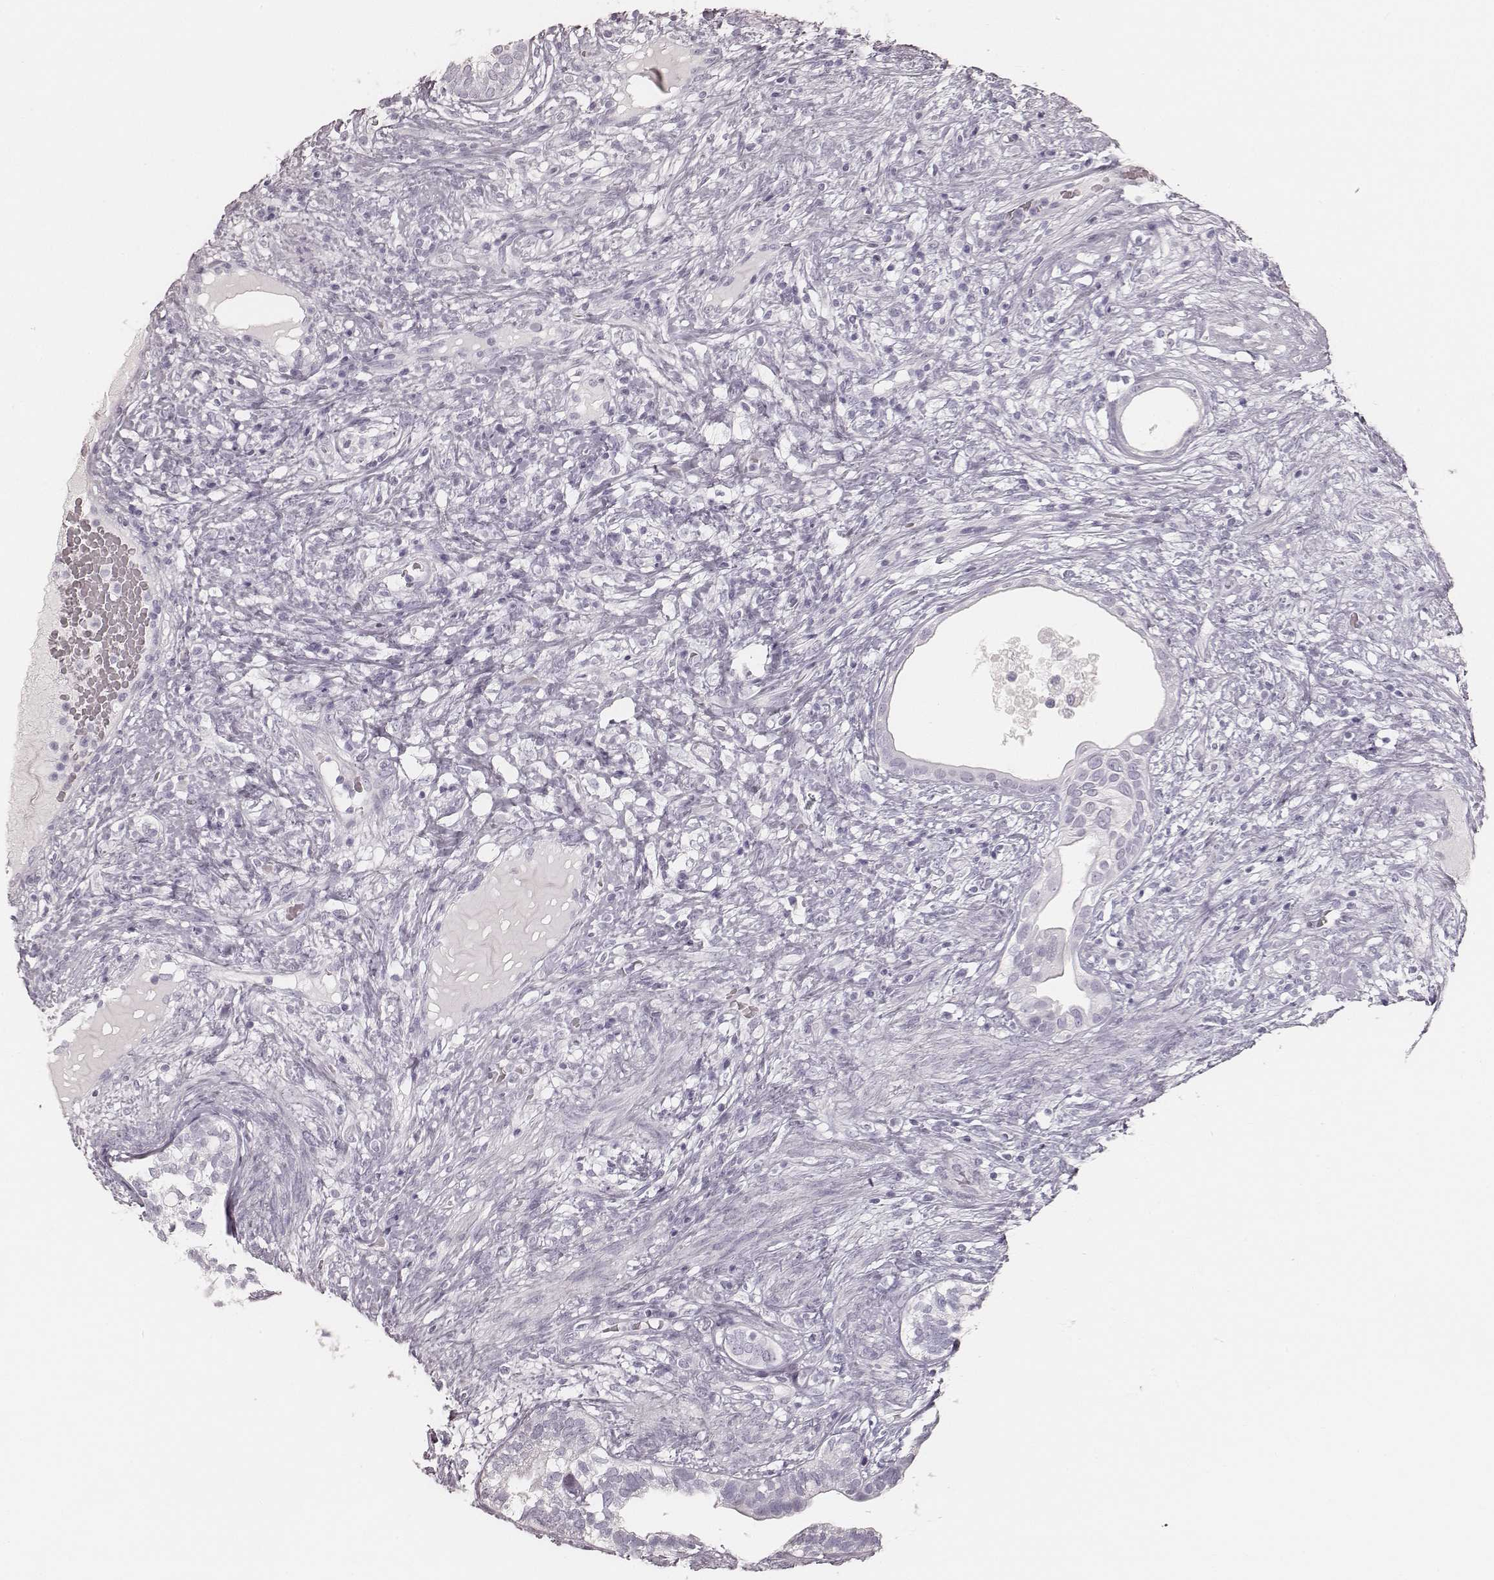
{"staining": {"intensity": "negative", "quantity": "none", "location": "none"}, "tissue": "testis cancer", "cell_type": "Tumor cells", "image_type": "cancer", "snomed": [{"axis": "morphology", "description": "Seminoma, NOS"}, {"axis": "morphology", "description": "Carcinoma, Embryonal, NOS"}, {"axis": "topography", "description": "Testis"}], "caption": "Human testis cancer (seminoma) stained for a protein using IHC shows no positivity in tumor cells.", "gene": "KRT82", "patient": {"sex": "male", "age": 41}}